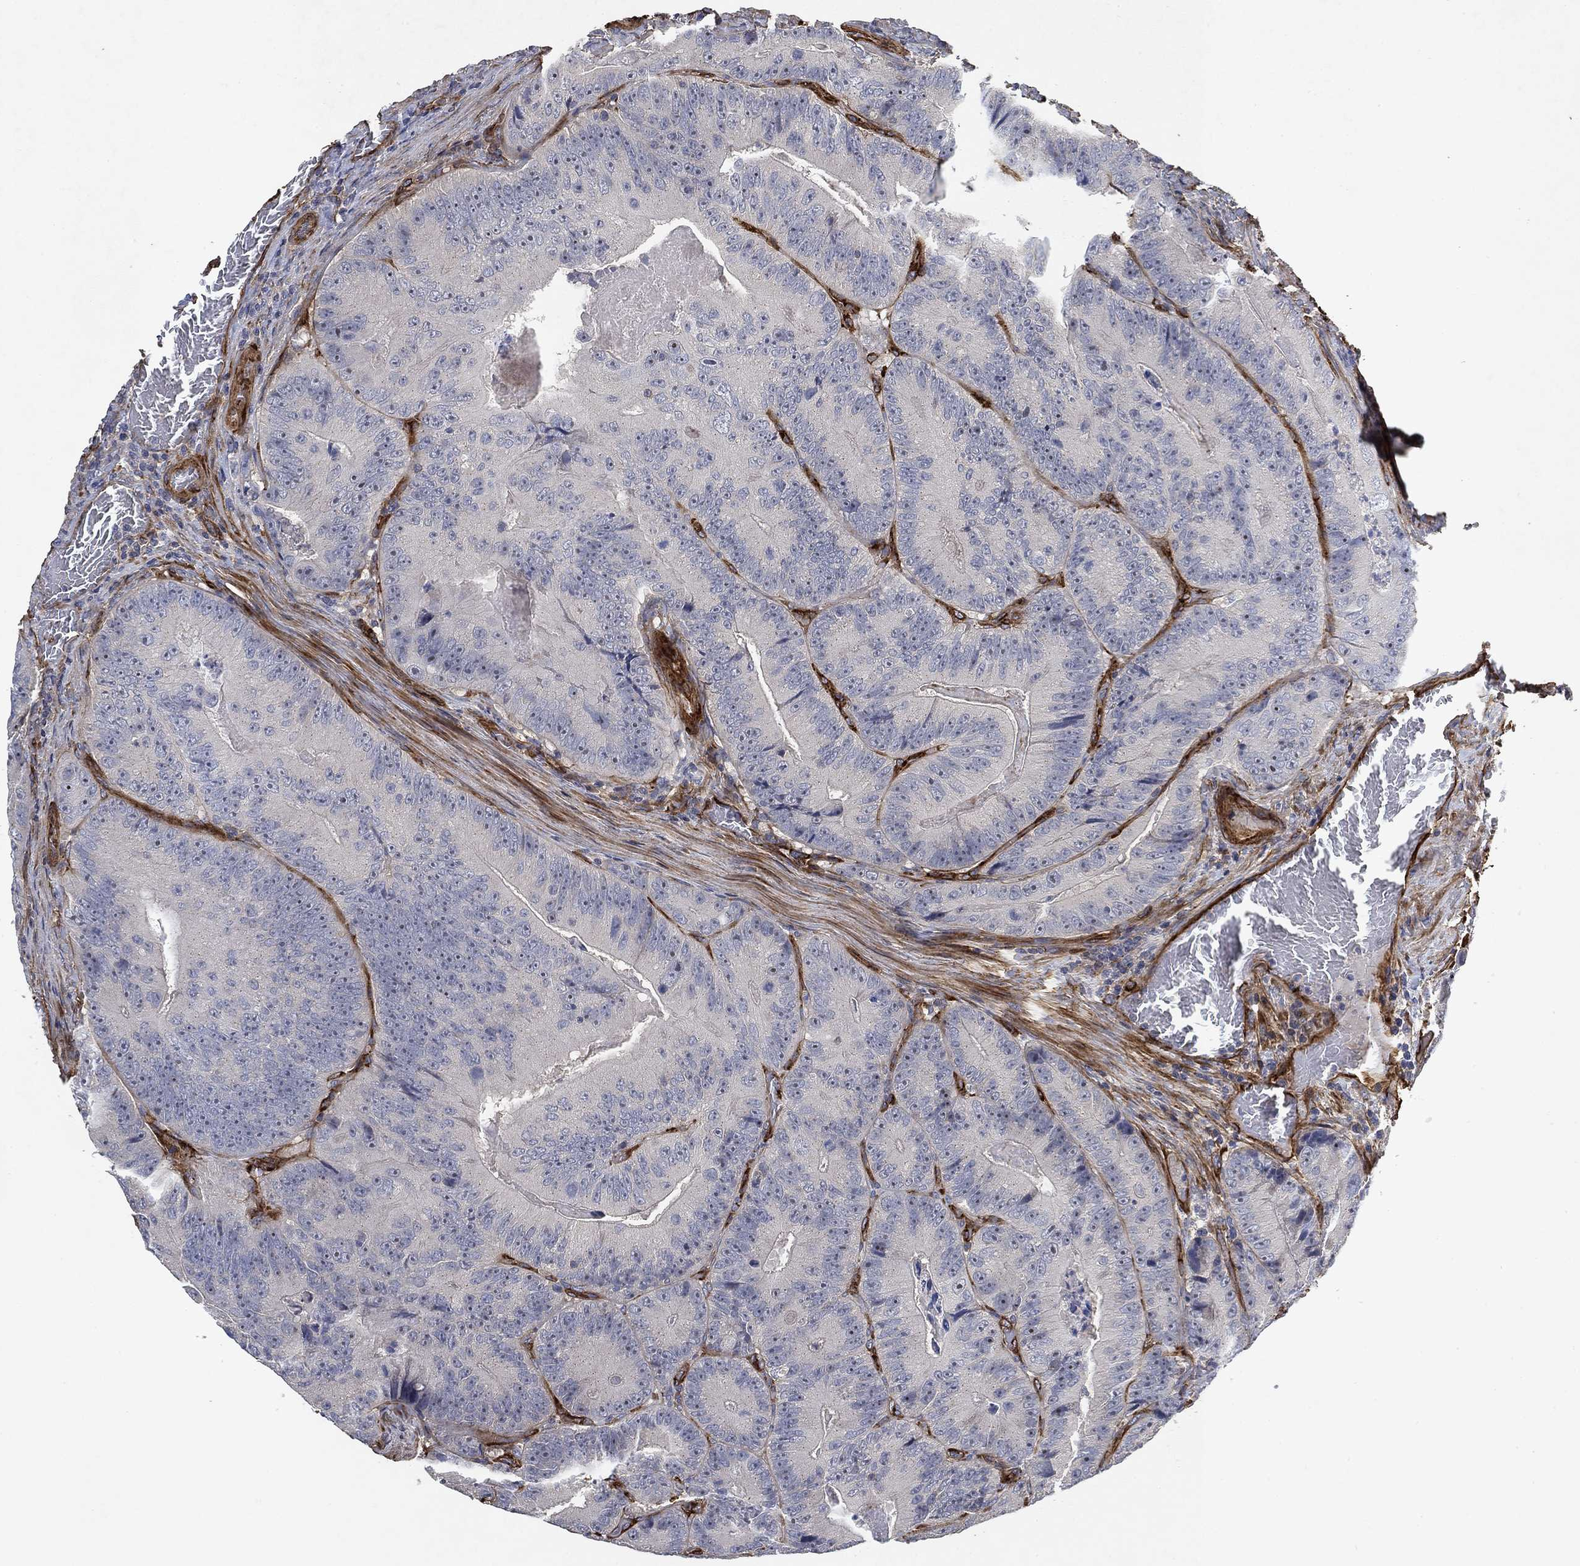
{"staining": {"intensity": "negative", "quantity": "none", "location": "none"}, "tissue": "colorectal cancer", "cell_type": "Tumor cells", "image_type": "cancer", "snomed": [{"axis": "morphology", "description": "Adenocarcinoma, NOS"}, {"axis": "topography", "description": "Colon"}], "caption": "A high-resolution histopathology image shows IHC staining of adenocarcinoma (colorectal), which exhibits no significant positivity in tumor cells.", "gene": "COL4A2", "patient": {"sex": "female", "age": 86}}